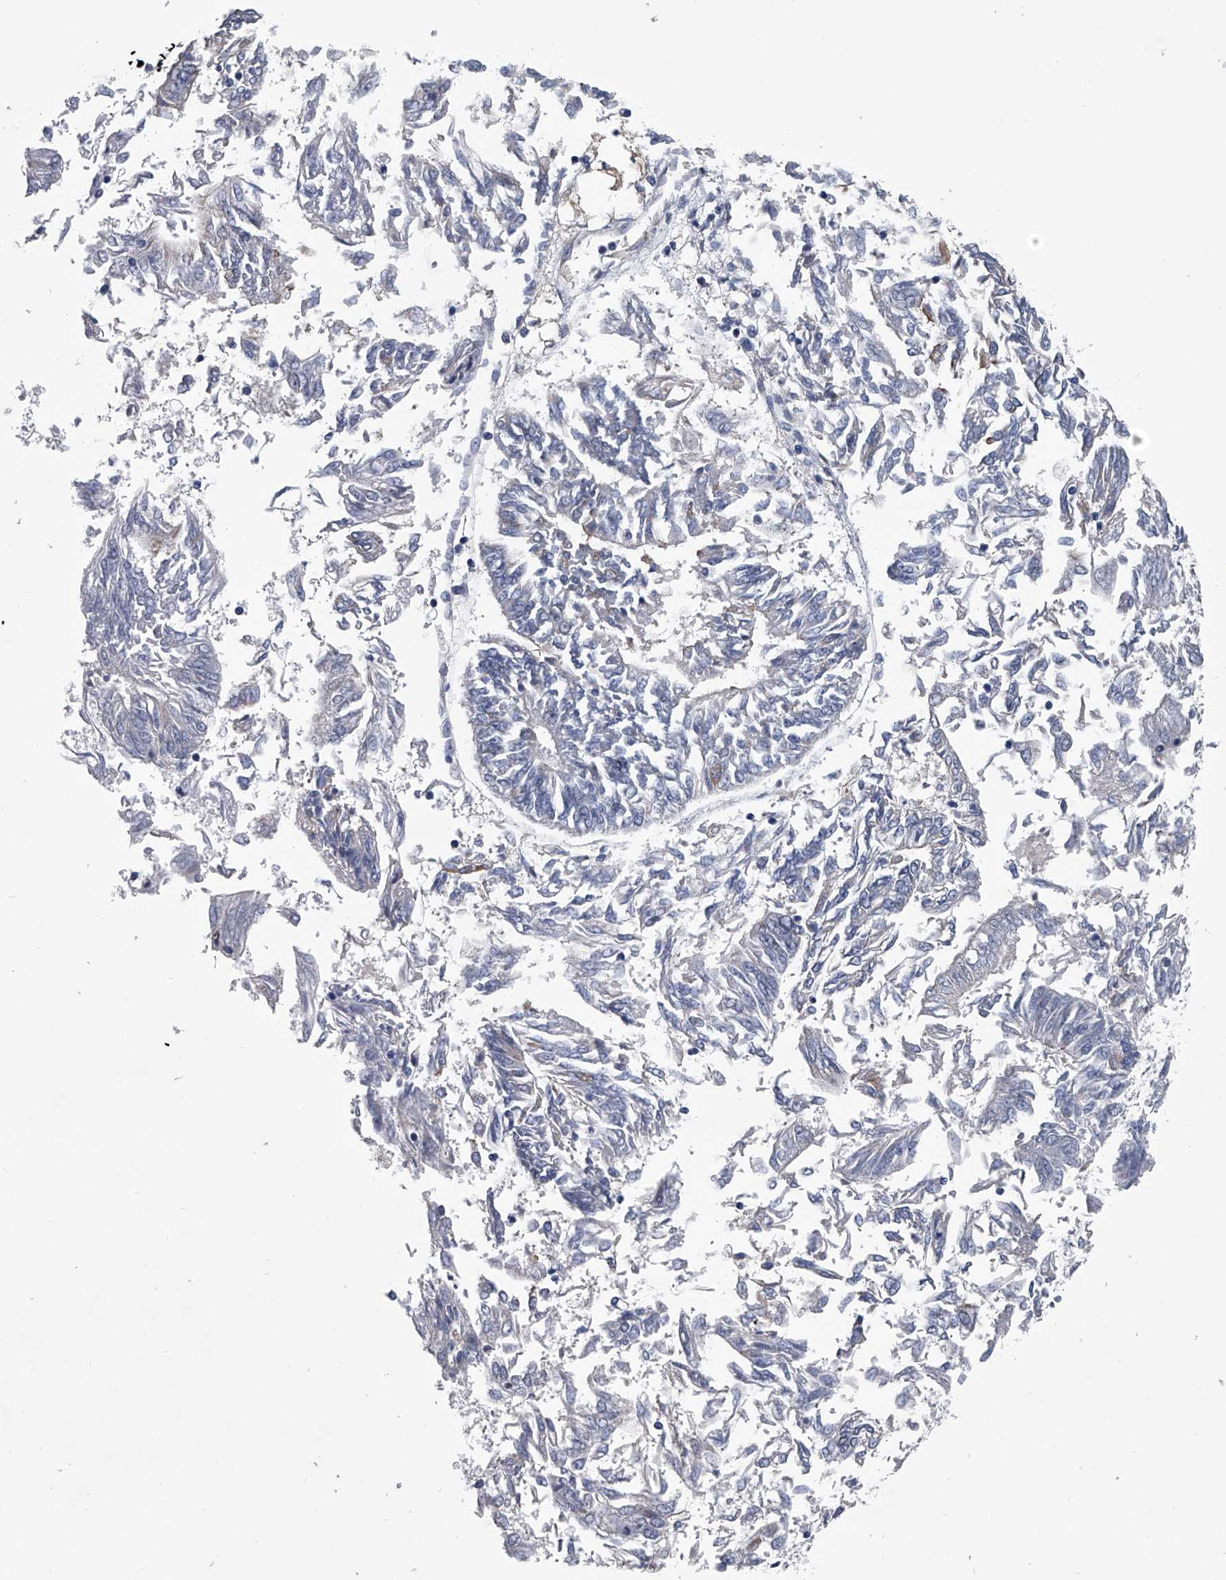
{"staining": {"intensity": "negative", "quantity": "none", "location": "none"}, "tissue": "endometrial cancer", "cell_type": "Tumor cells", "image_type": "cancer", "snomed": [{"axis": "morphology", "description": "Adenocarcinoma, NOS"}, {"axis": "topography", "description": "Endometrium"}], "caption": "Immunohistochemistry image of endometrial adenocarcinoma stained for a protein (brown), which exhibits no expression in tumor cells. (Stains: DAB (3,3'-diaminobenzidine) immunohistochemistry (IHC) with hematoxylin counter stain, Microscopy: brightfield microscopy at high magnification).", "gene": "ABCG1", "patient": {"sex": "female", "age": 58}}